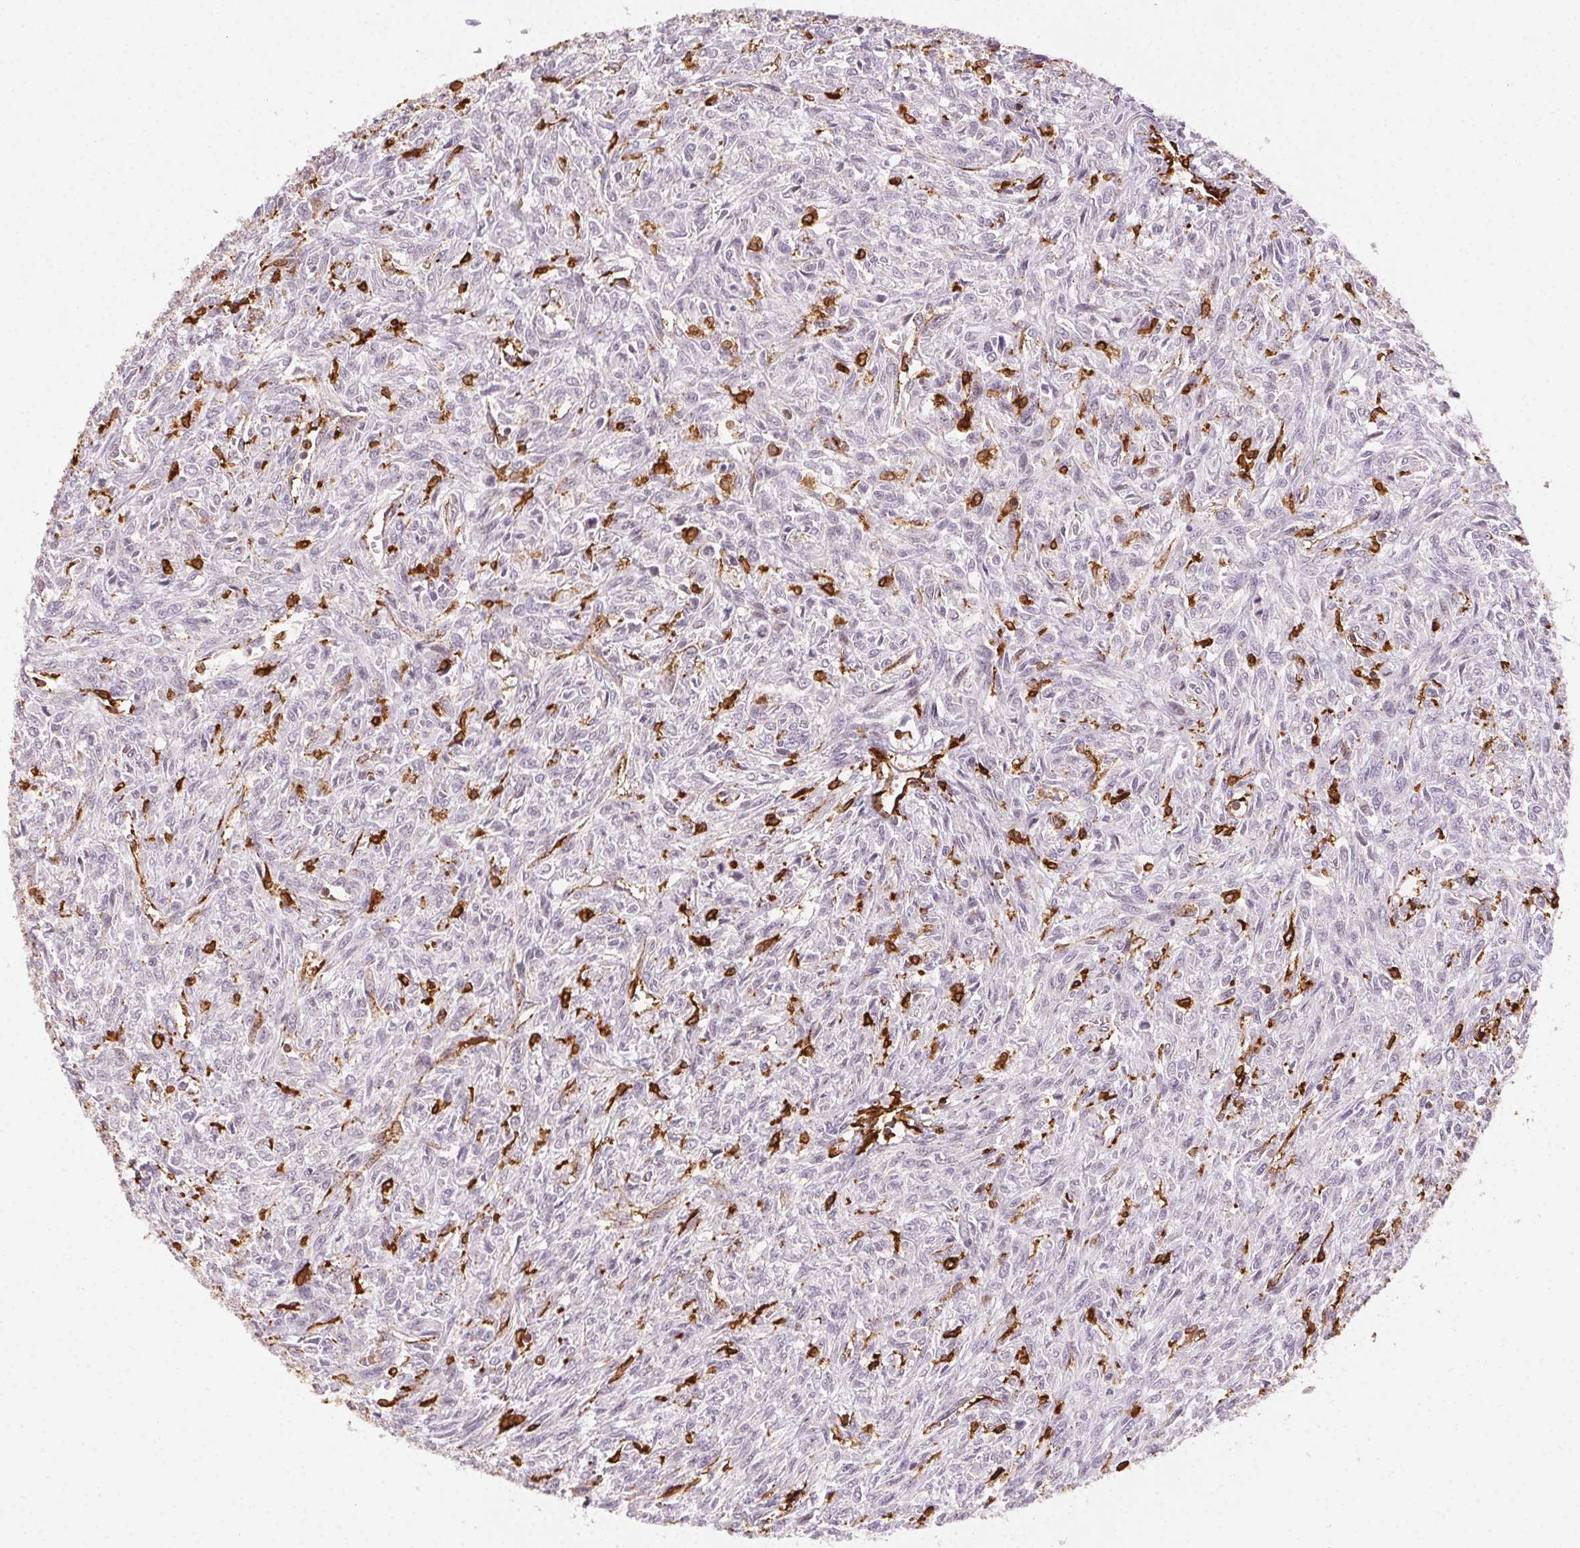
{"staining": {"intensity": "negative", "quantity": "none", "location": "none"}, "tissue": "renal cancer", "cell_type": "Tumor cells", "image_type": "cancer", "snomed": [{"axis": "morphology", "description": "Adenocarcinoma, NOS"}, {"axis": "topography", "description": "Kidney"}], "caption": "The photomicrograph exhibits no significant expression in tumor cells of renal cancer (adenocarcinoma).", "gene": "RNASET2", "patient": {"sex": "male", "age": 58}}